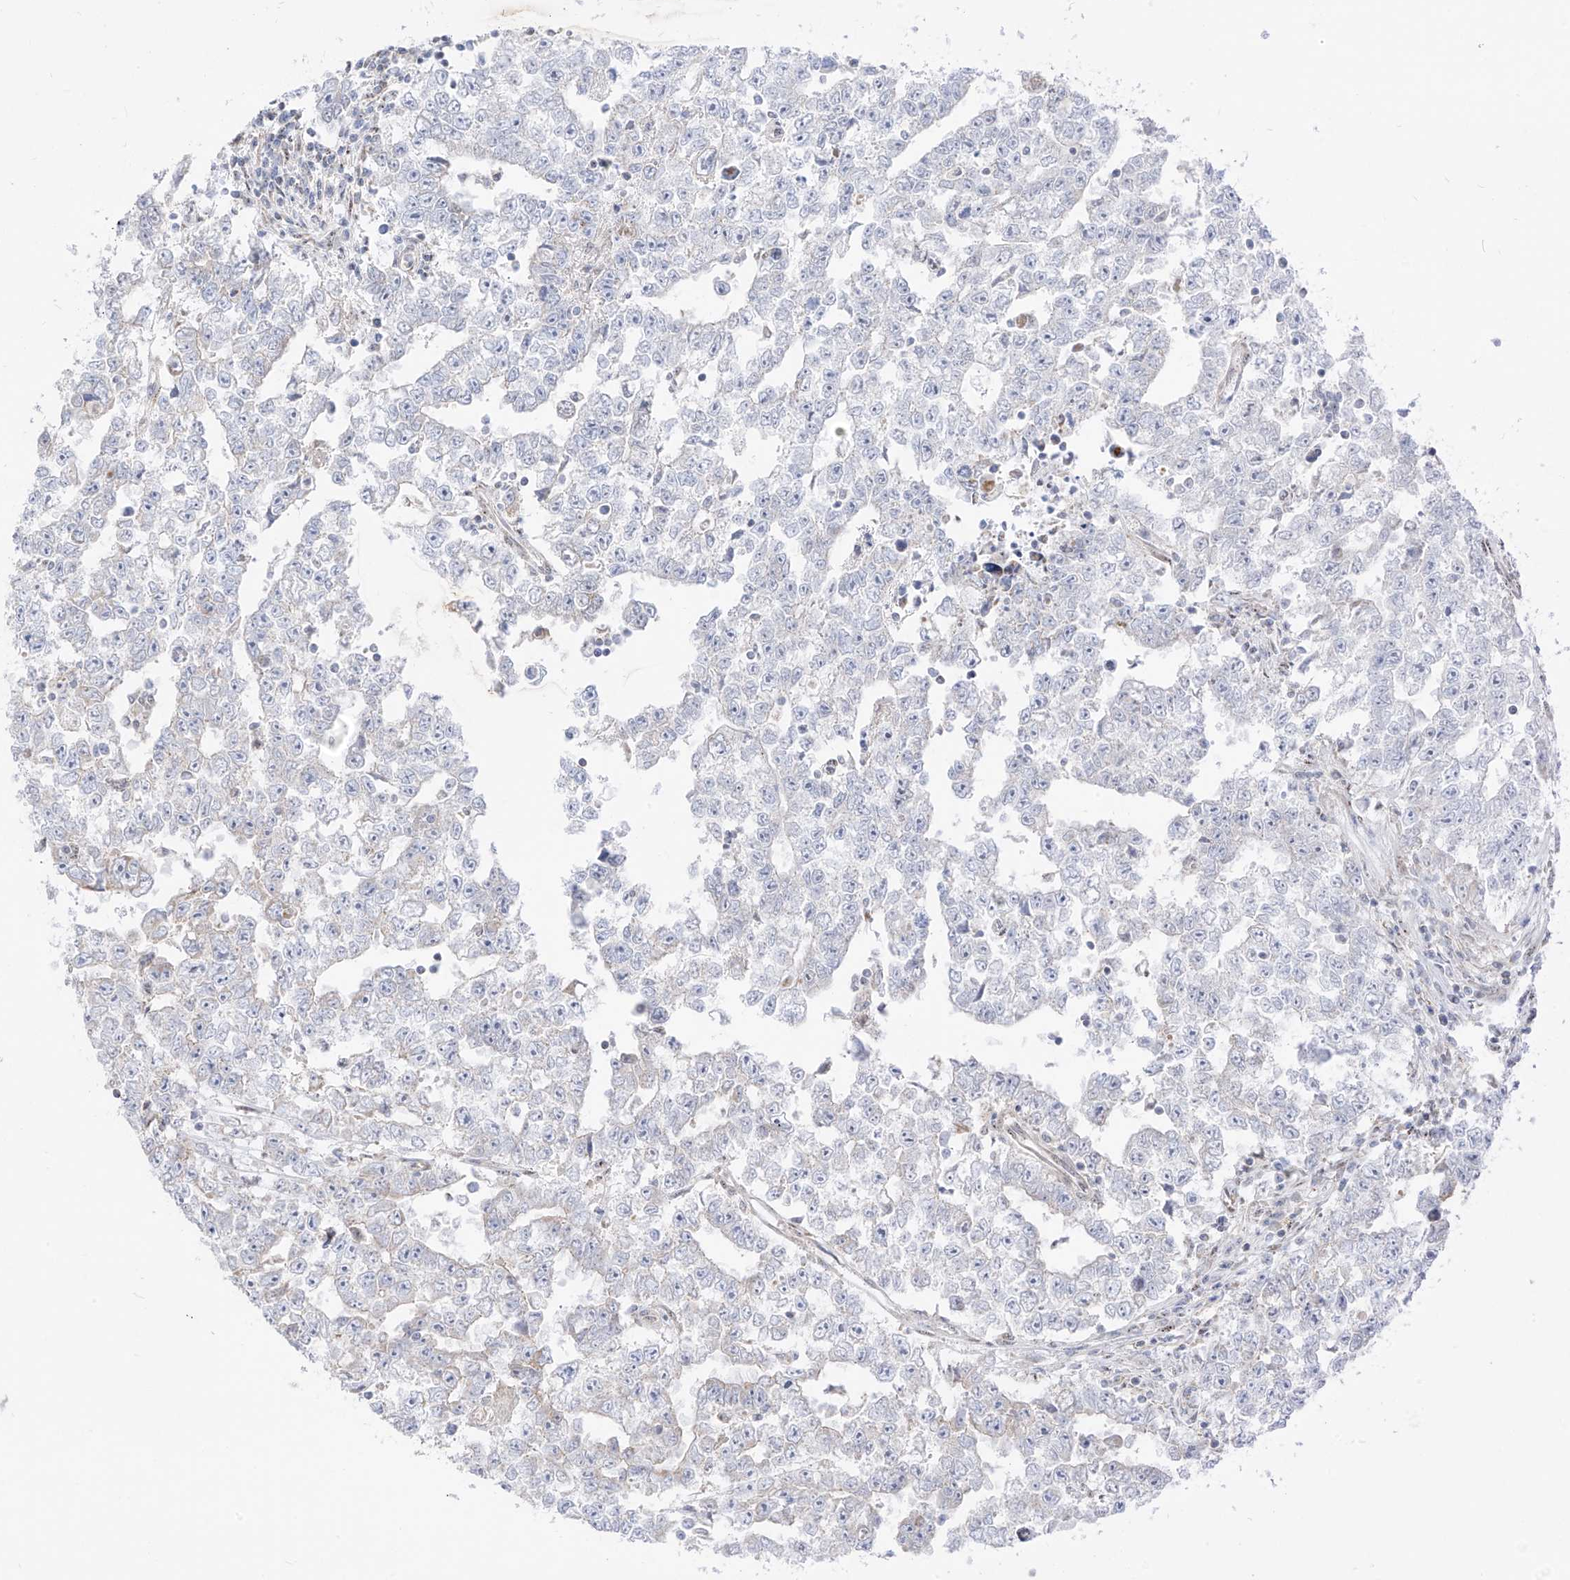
{"staining": {"intensity": "negative", "quantity": "none", "location": "none"}, "tissue": "testis cancer", "cell_type": "Tumor cells", "image_type": "cancer", "snomed": [{"axis": "morphology", "description": "Carcinoma, Embryonal, NOS"}, {"axis": "topography", "description": "Testis"}], "caption": "Tumor cells show no significant positivity in testis cancer. (DAB (3,3'-diaminobenzidine) IHC with hematoxylin counter stain).", "gene": "ARHGEF40", "patient": {"sex": "male", "age": 25}}